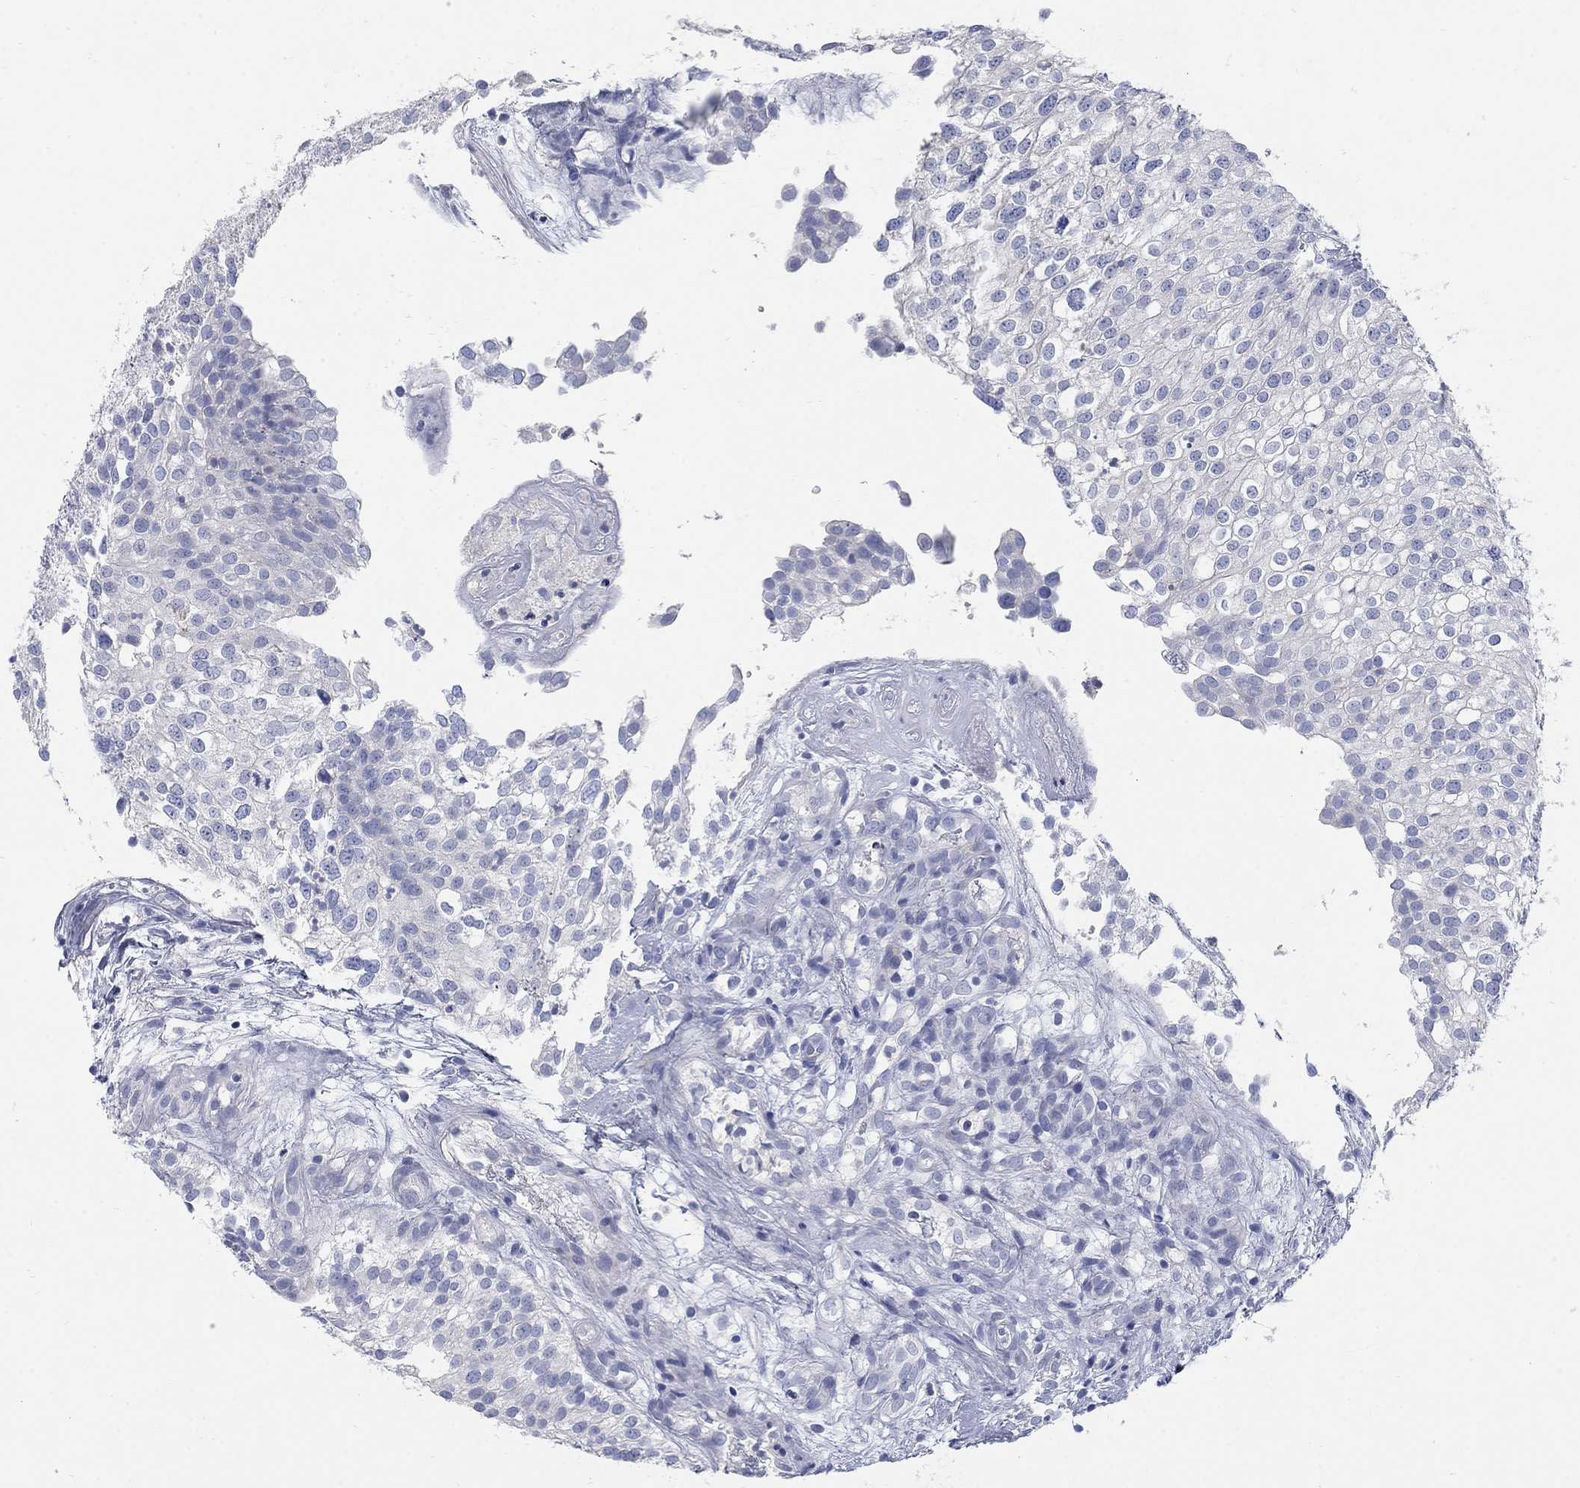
{"staining": {"intensity": "negative", "quantity": "none", "location": "none"}, "tissue": "urothelial cancer", "cell_type": "Tumor cells", "image_type": "cancer", "snomed": [{"axis": "morphology", "description": "Urothelial carcinoma, High grade"}, {"axis": "topography", "description": "Urinary bladder"}], "caption": "There is no significant expression in tumor cells of high-grade urothelial carcinoma.", "gene": "TMEM249", "patient": {"sex": "female", "age": 79}}